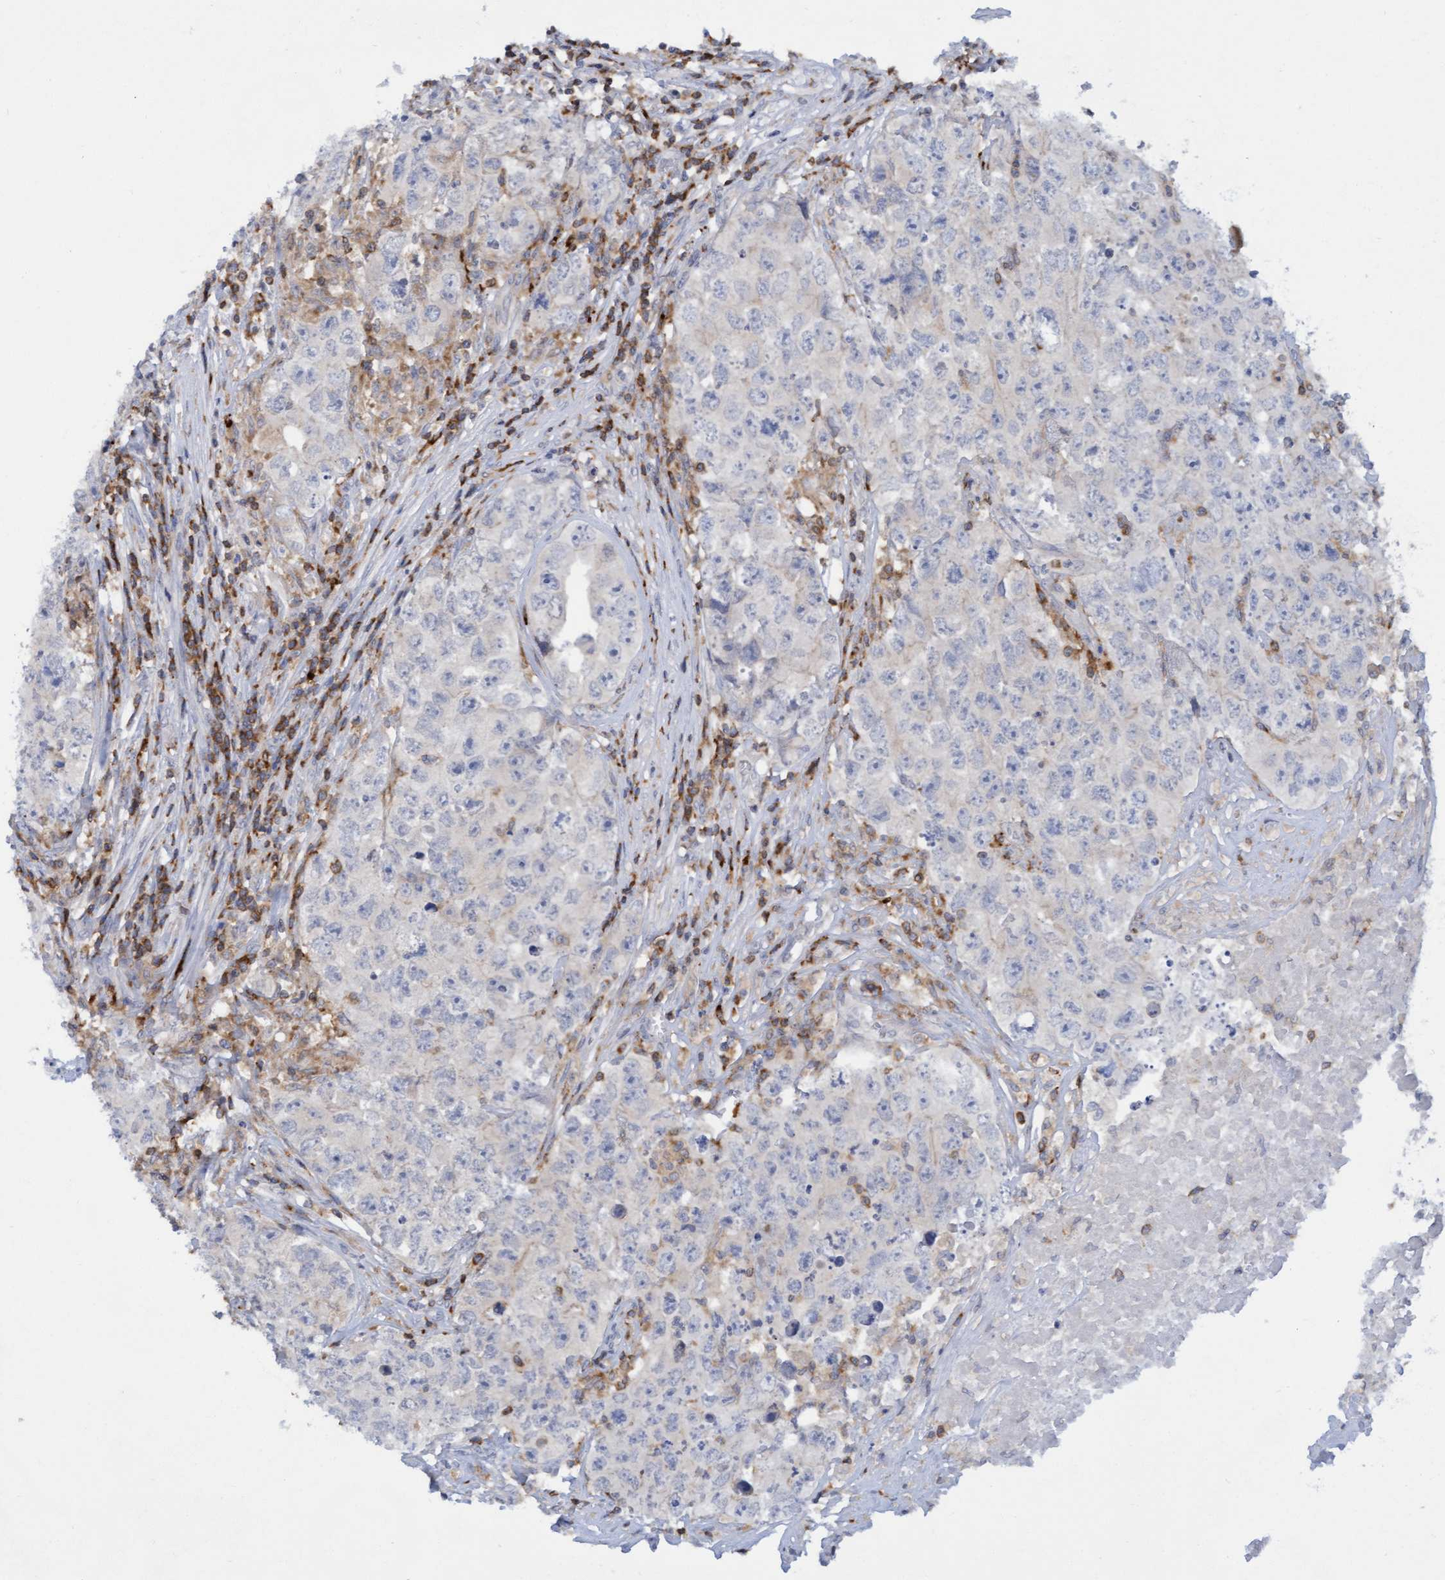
{"staining": {"intensity": "negative", "quantity": "none", "location": "none"}, "tissue": "testis cancer", "cell_type": "Tumor cells", "image_type": "cancer", "snomed": [{"axis": "morphology", "description": "Seminoma, NOS"}, {"axis": "morphology", "description": "Carcinoma, Embryonal, NOS"}, {"axis": "topography", "description": "Testis"}], "caption": "The immunohistochemistry histopathology image has no significant staining in tumor cells of testis cancer tissue.", "gene": "FNBP1", "patient": {"sex": "male", "age": 43}}